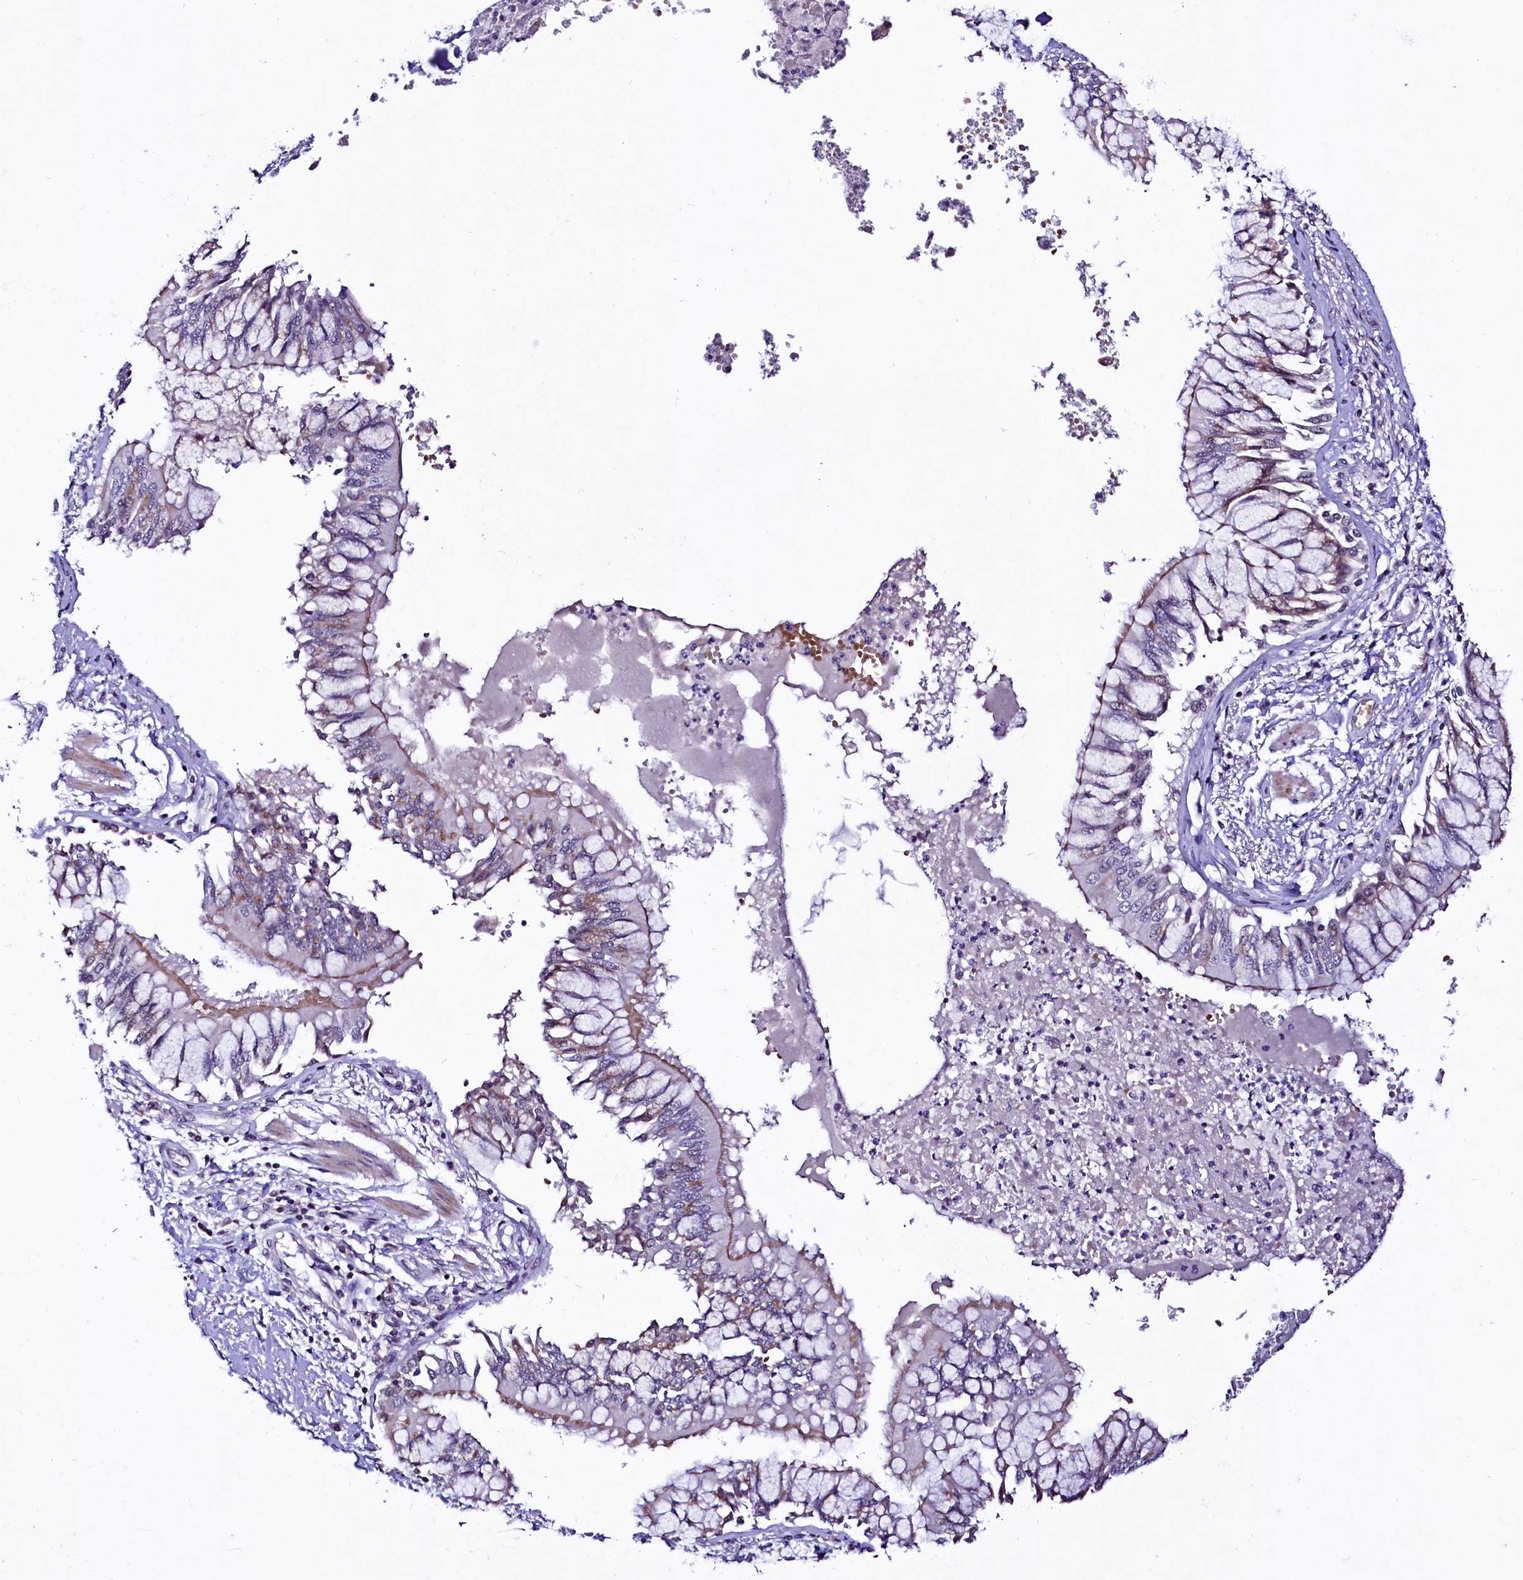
{"staining": {"intensity": "moderate", "quantity": "25%-75%", "location": "cytoplasmic/membranous,nuclear"}, "tissue": "bronchus", "cell_type": "Respiratory epithelial cells", "image_type": "normal", "snomed": [{"axis": "morphology", "description": "Normal tissue, NOS"}, {"axis": "topography", "description": "Cartilage tissue"}, {"axis": "topography", "description": "Bronchus"}, {"axis": "topography", "description": "Lung"}], "caption": "Benign bronchus reveals moderate cytoplasmic/membranous,nuclear expression in approximately 25%-75% of respiratory epithelial cells, visualized by immunohistochemistry.", "gene": "LEUTX", "patient": {"sex": "female", "age": 49}}